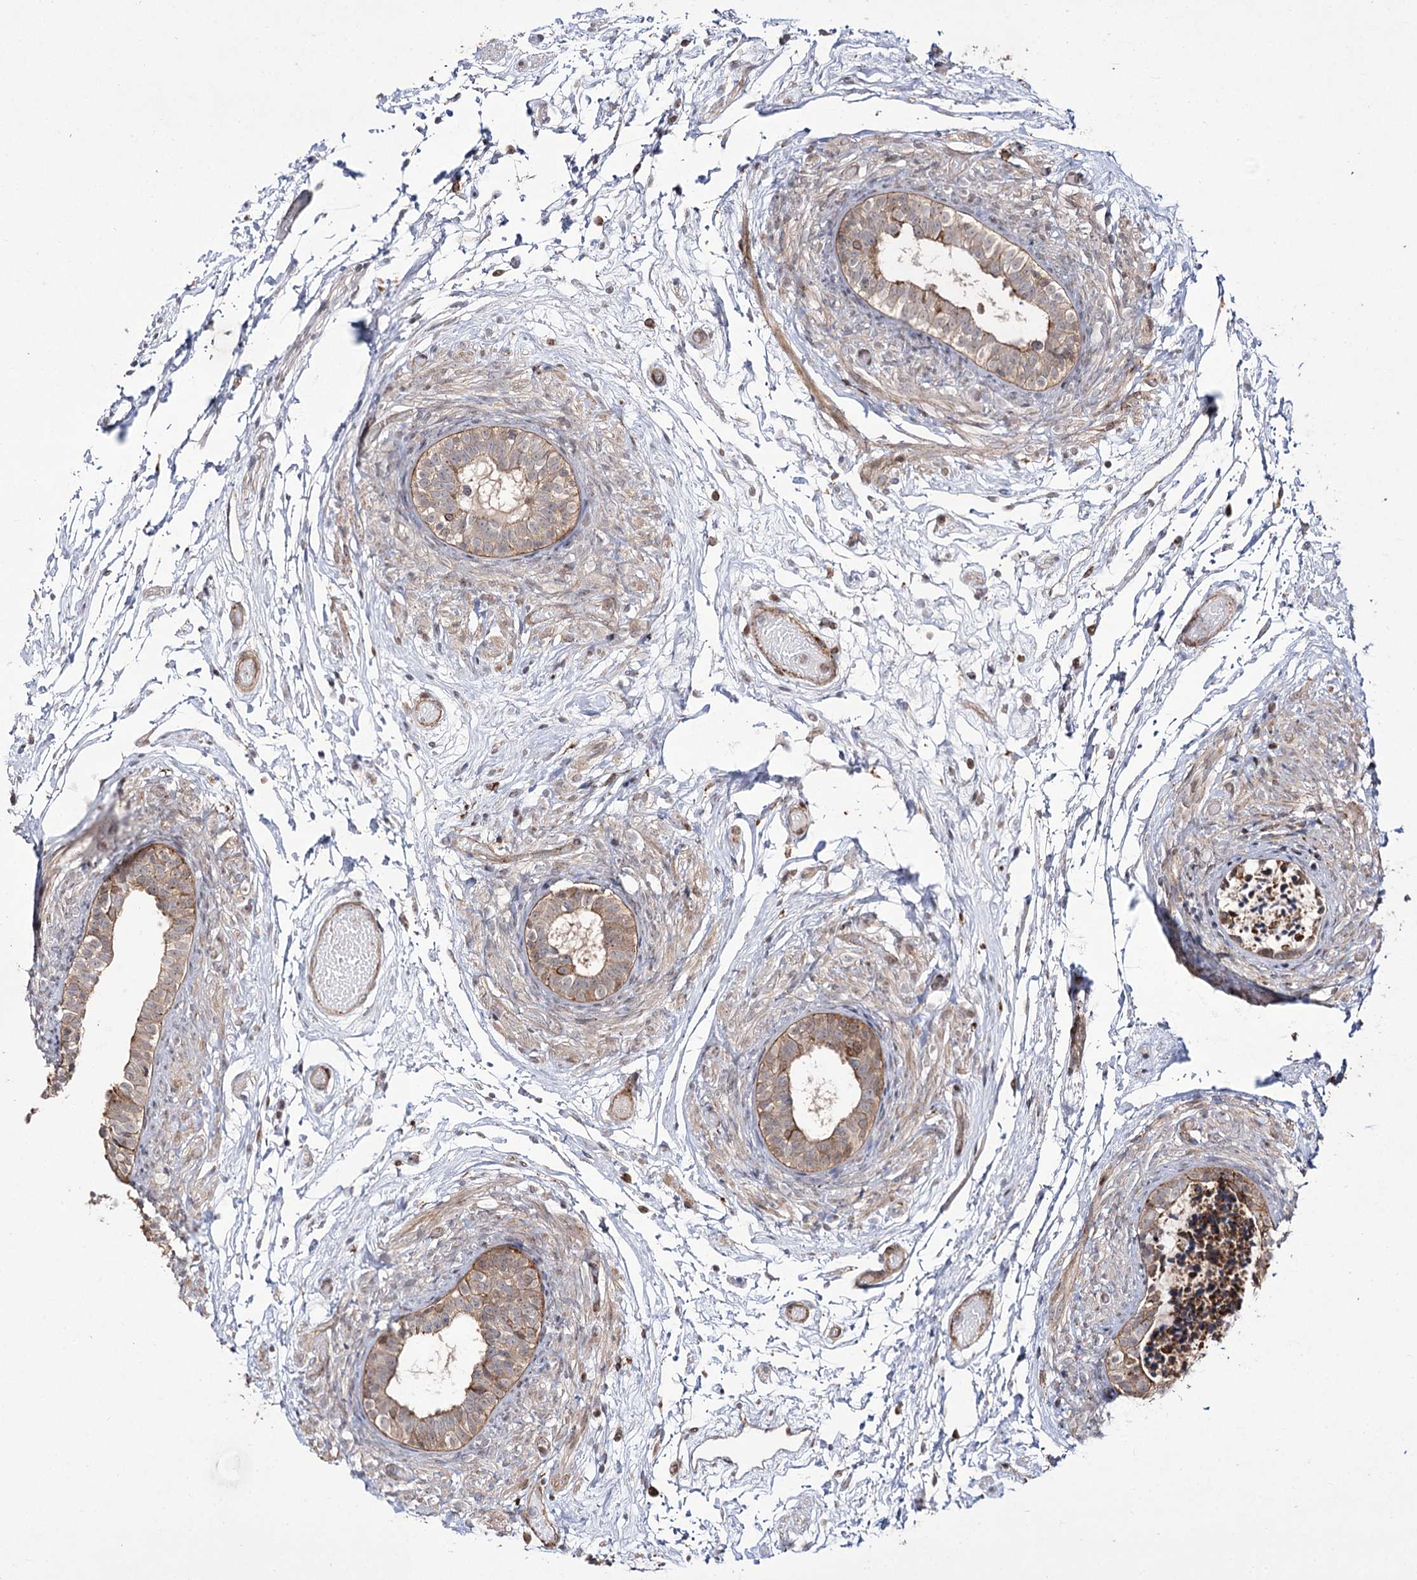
{"staining": {"intensity": "moderate", "quantity": "25%-75%", "location": "cytoplasmic/membranous"}, "tissue": "epididymis", "cell_type": "Glandular cells", "image_type": "normal", "snomed": [{"axis": "morphology", "description": "Normal tissue, NOS"}, {"axis": "topography", "description": "Epididymis"}], "caption": "Immunohistochemistry (IHC) (DAB) staining of benign human epididymis demonstrates moderate cytoplasmic/membranous protein expression in about 25%-75% of glandular cells.", "gene": "FANCL", "patient": {"sex": "male", "age": 5}}